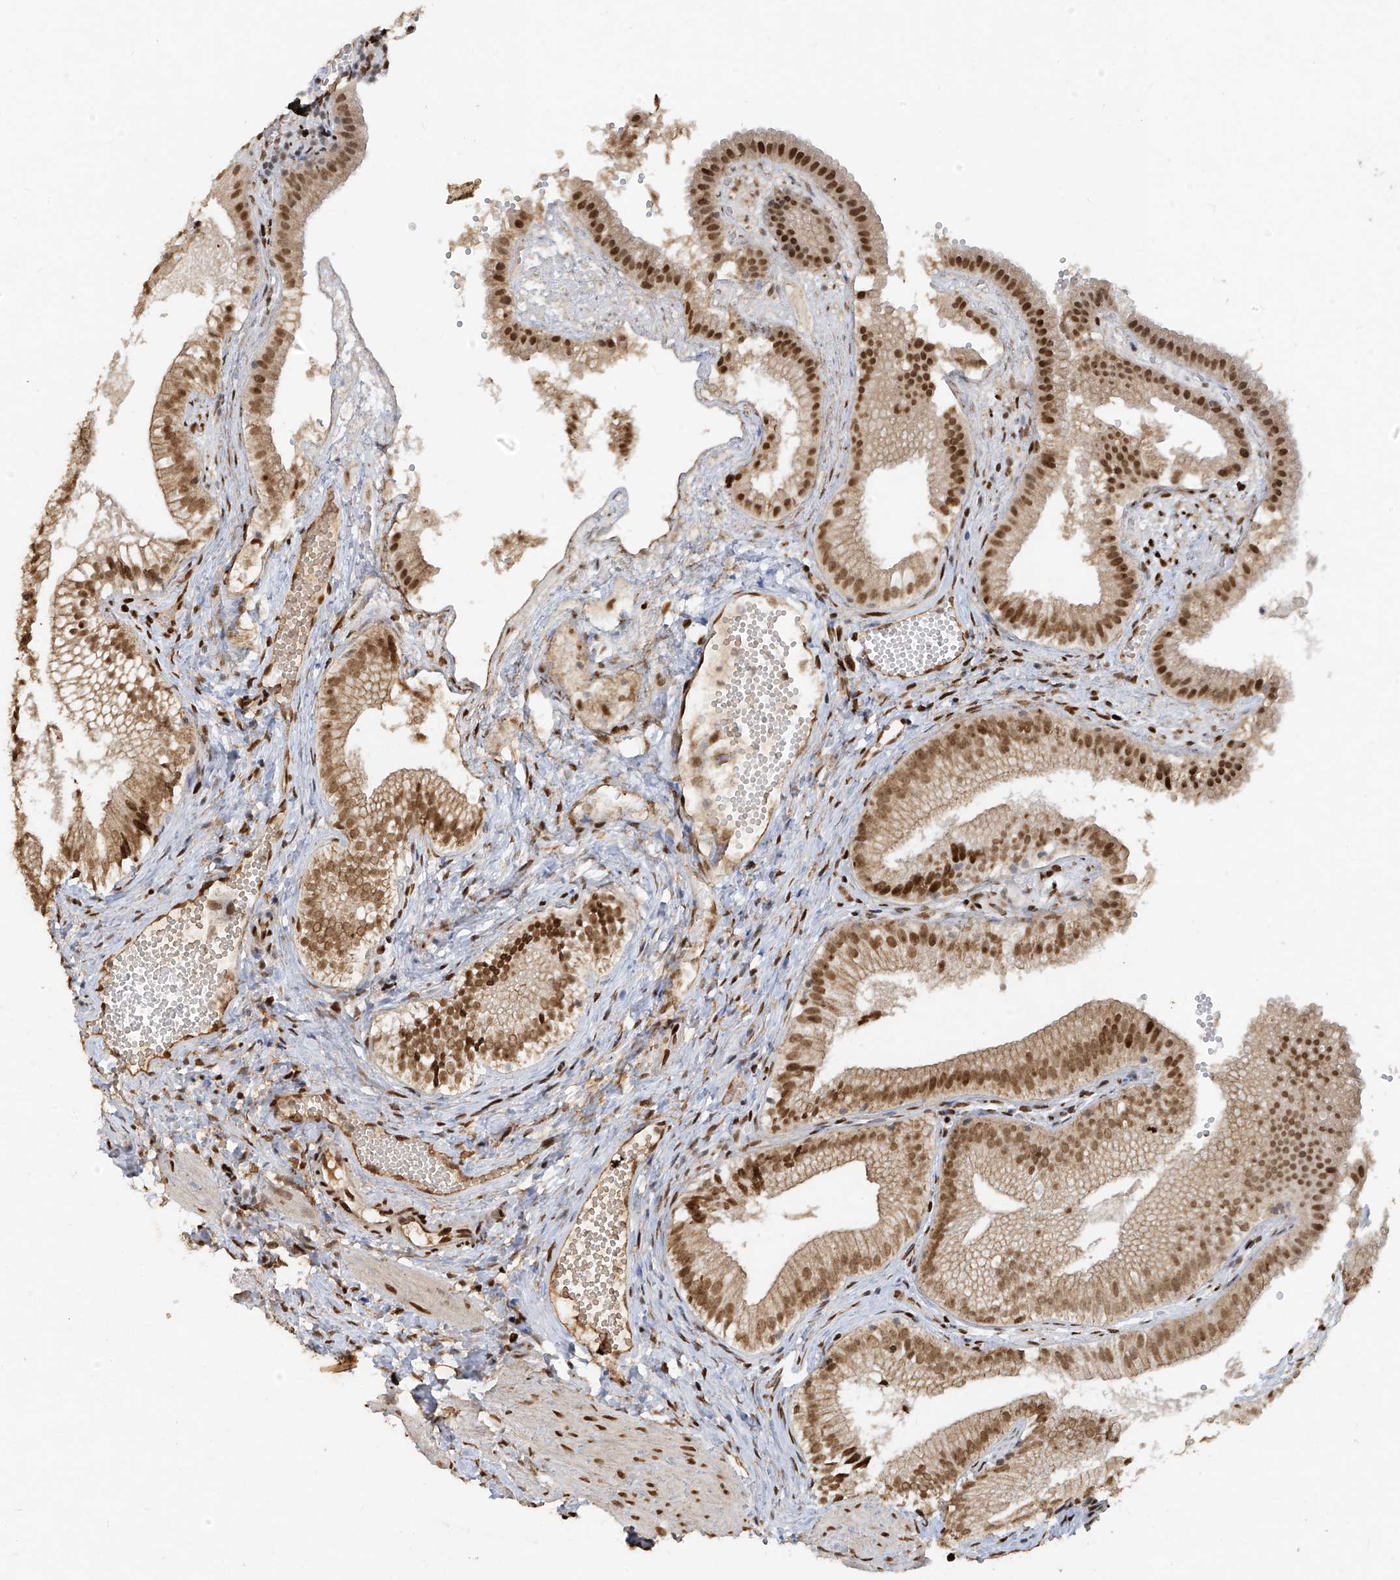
{"staining": {"intensity": "strong", "quantity": ">75%", "location": "nuclear"}, "tissue": "gallbladder", "cell_type": "Glandular cells", "image_type": "normal", "snomed": [{"axis": "morphology", "description": "Normal tissue, NOS"}, {"axis": "topography", "description": "Gallbladder"}], "caption": "Protein staining shows strong nuclear positivity in about >75% of glandular cells in benign gallbladder. (brown staining indicates protein expression, while blue staining denotes nuclei).", "gene": "ATRIP", "patient": {"sex": "female", "age": 30}}